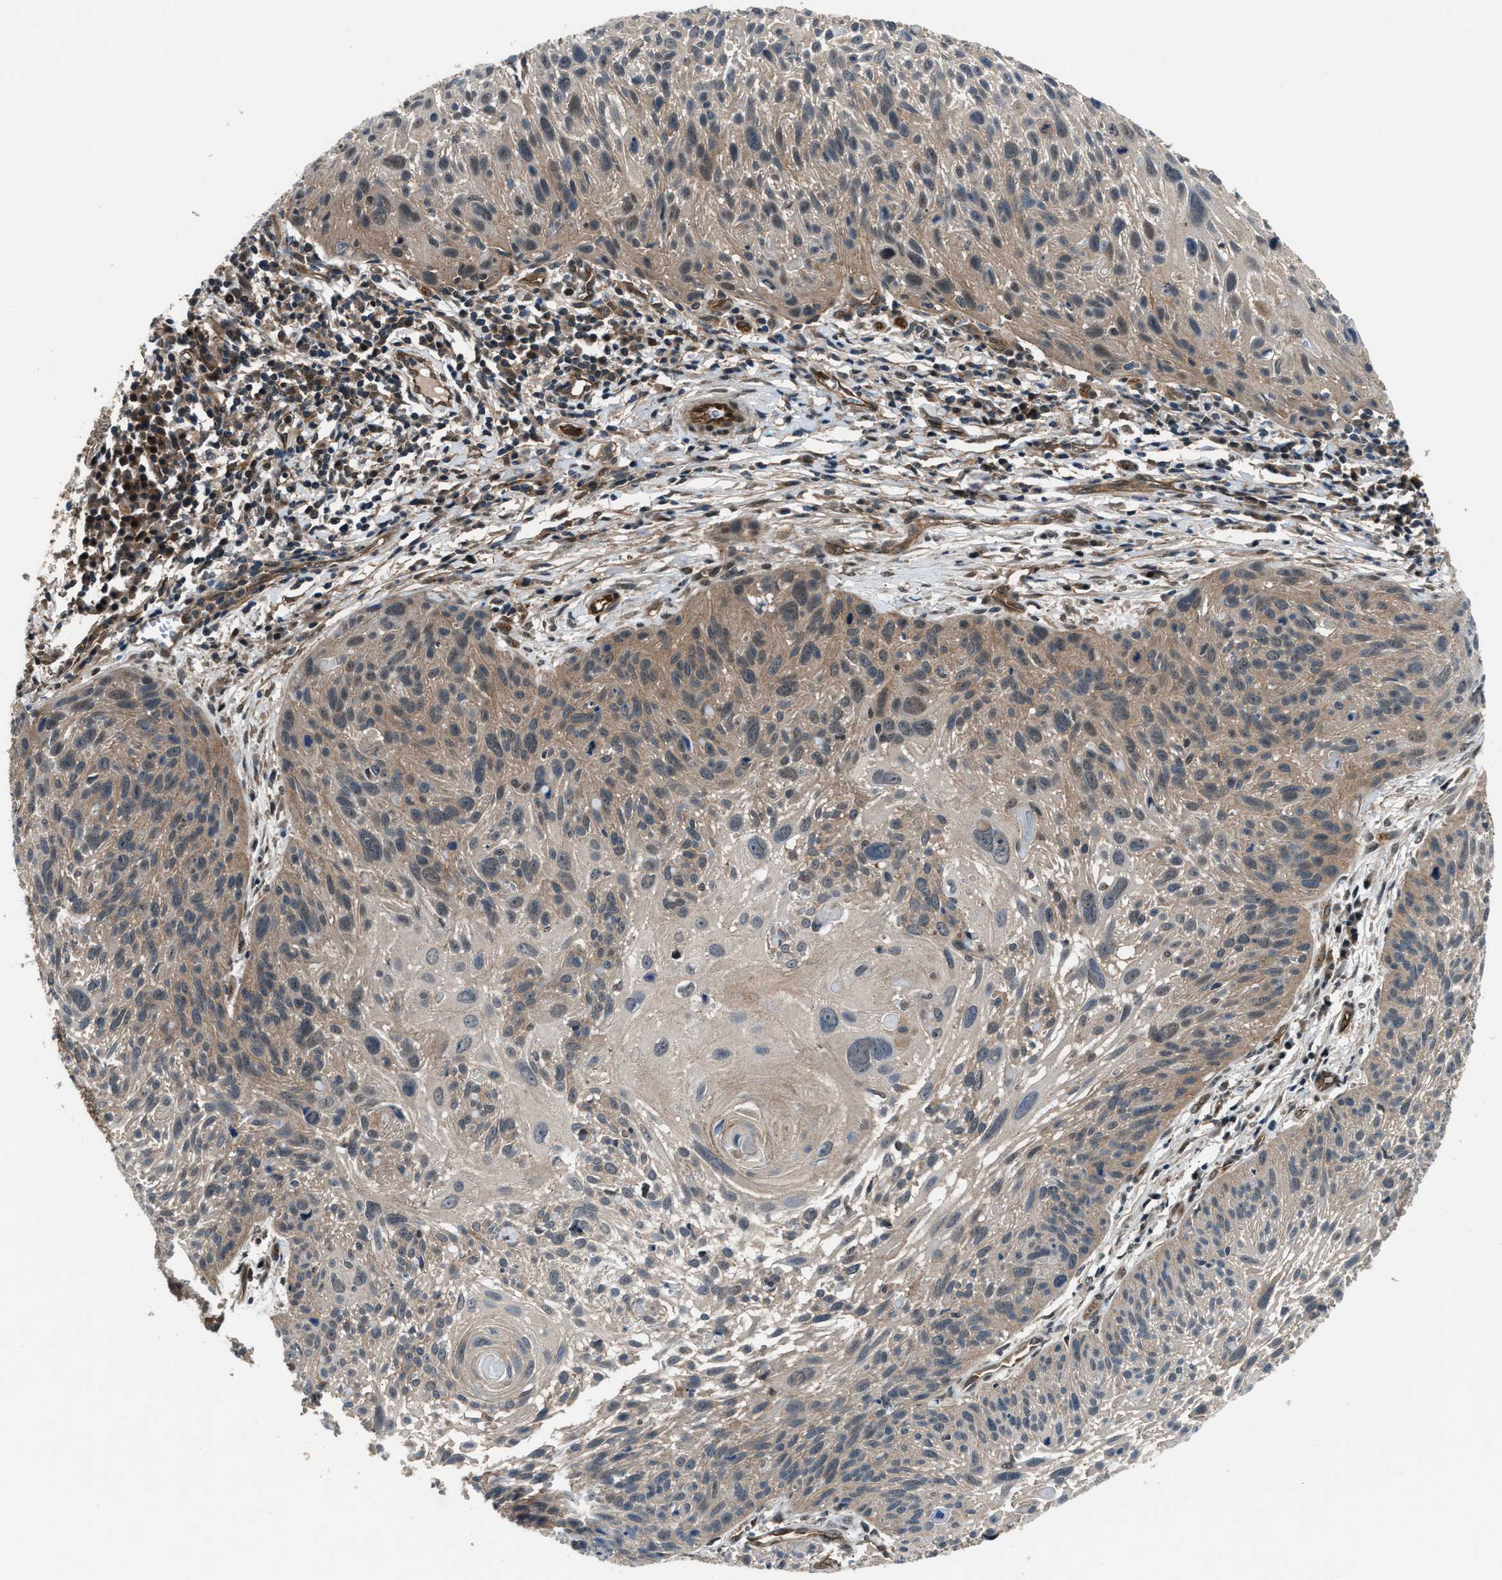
{"staining": {"intensity": "weak", "quantity": "25%-75%", "location": "cytoplasmic/membranous"}, "tissue": "cervical cancer", "cell_type": "Tumor cells", "image_type": "cancer", "snomed": [{"axis": "morphology", "description": "Squamous cell carcinoma, NOS"}, {"axis": "topography", "description": "Cervix"}], "caption": "A brown stain labels weak cytoplasmic/membranous expression of a protein in cervical squamous cell carcinoma tumor cells. The staining was performed using DAB, with brown indicating positive protein expression. Nuclei are stained blue with hematoxylin.", "gene": "COPS2", "patient": {"sex": "female", "age": 51}}